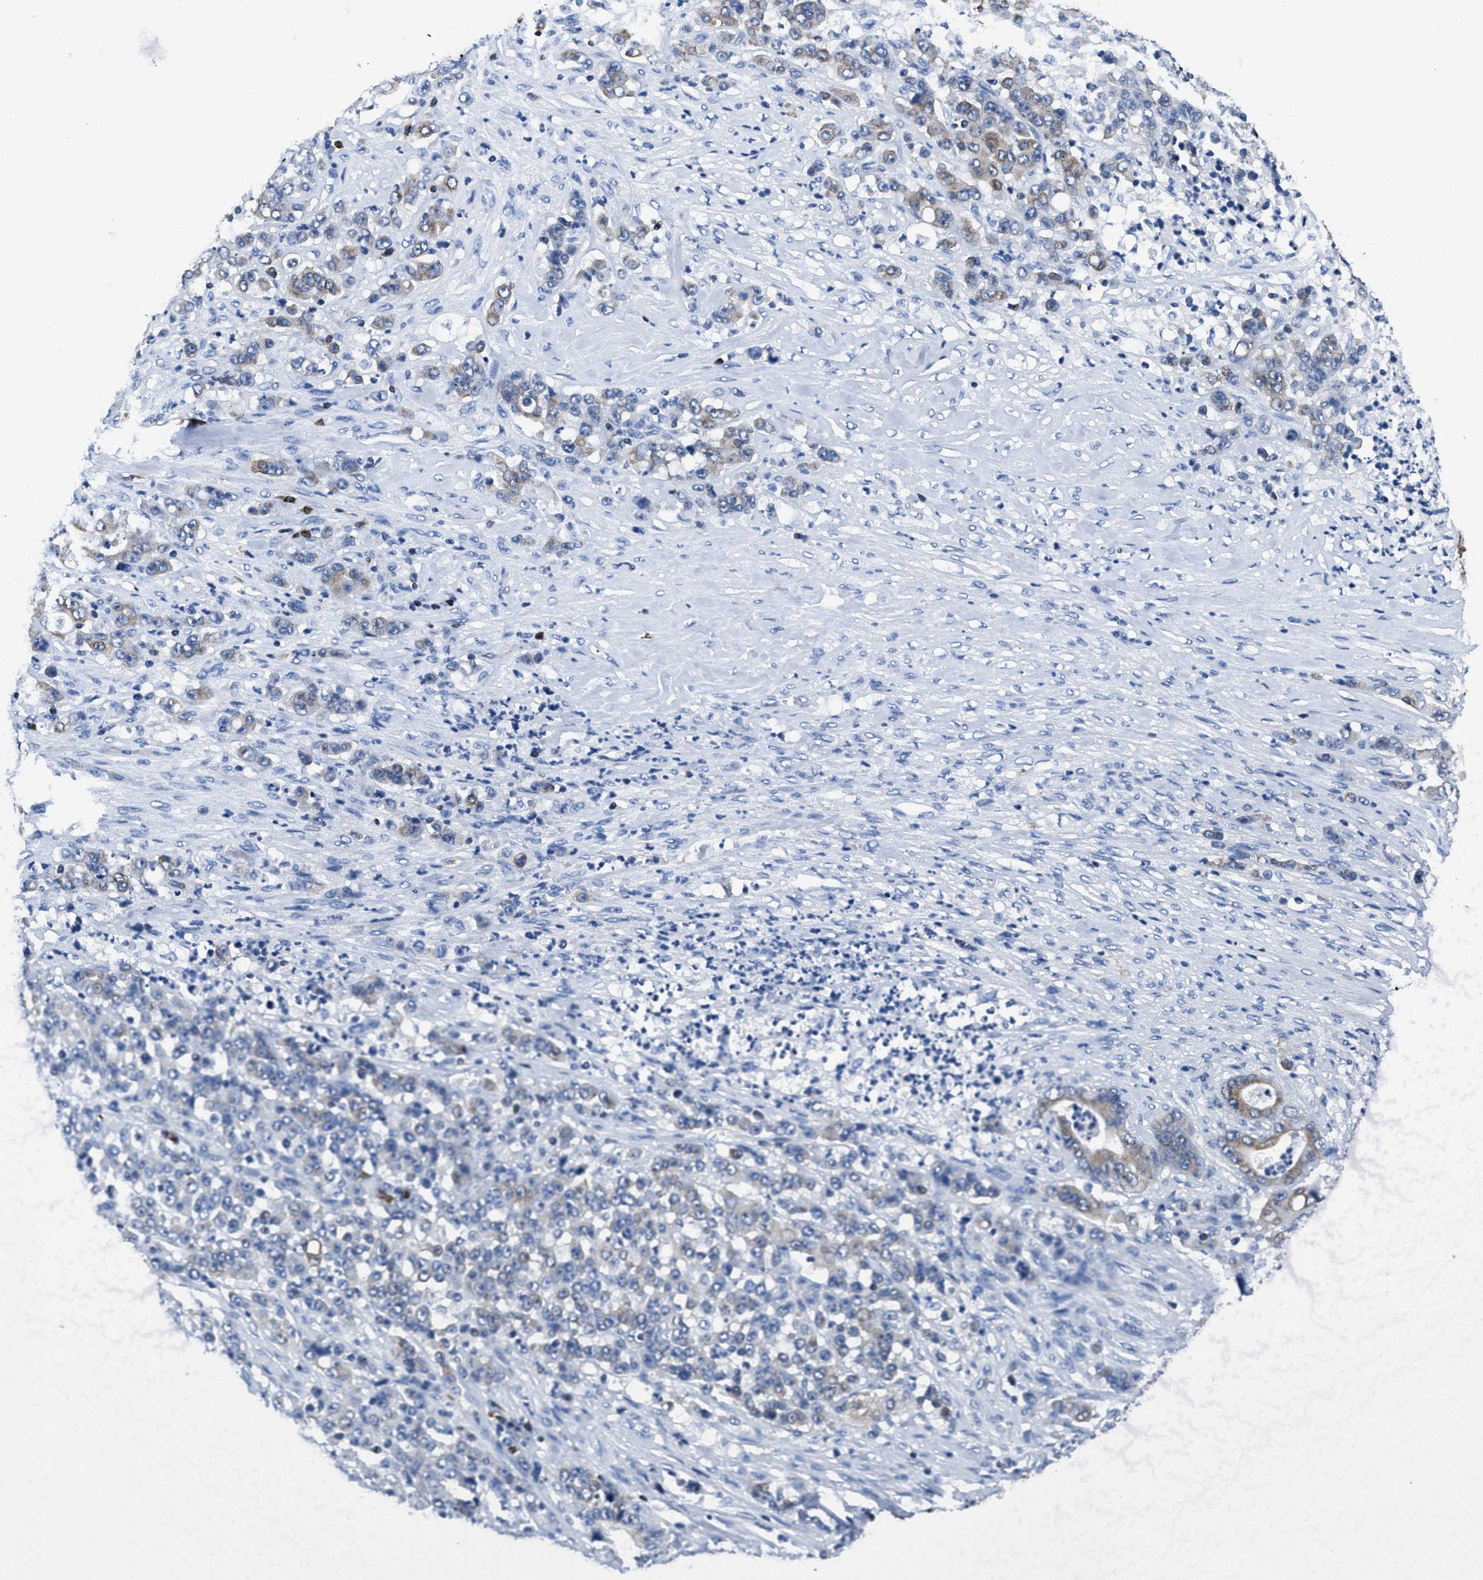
{"staining": {"intensity": "moderate", "quantity": "25%-75%", "location": "cytoplasmic/membranous"}, "tissue": "stomach cancer", "cell_type": "Tumor cells", "image_type": "cancer", "snomed": [{"axis": "morphology", "description": "Adenocarcinoma, NOS"}, {"axis": "topography", "description": "Stomach"}], "caption": "A high-resolution histopathology image shows immunohistochemistry staining of stomach adenocarcinoma, which shows moderate cytoplasmic/membranous expression in about 25%-75% of tumor cells. The staining is performed using DAB brown chromogen to label protein expression. The nuclei are counter-stained blue using hematoxylin.", "gene": "ITGA3", "patient": {"sex": "female", "age": 73}}